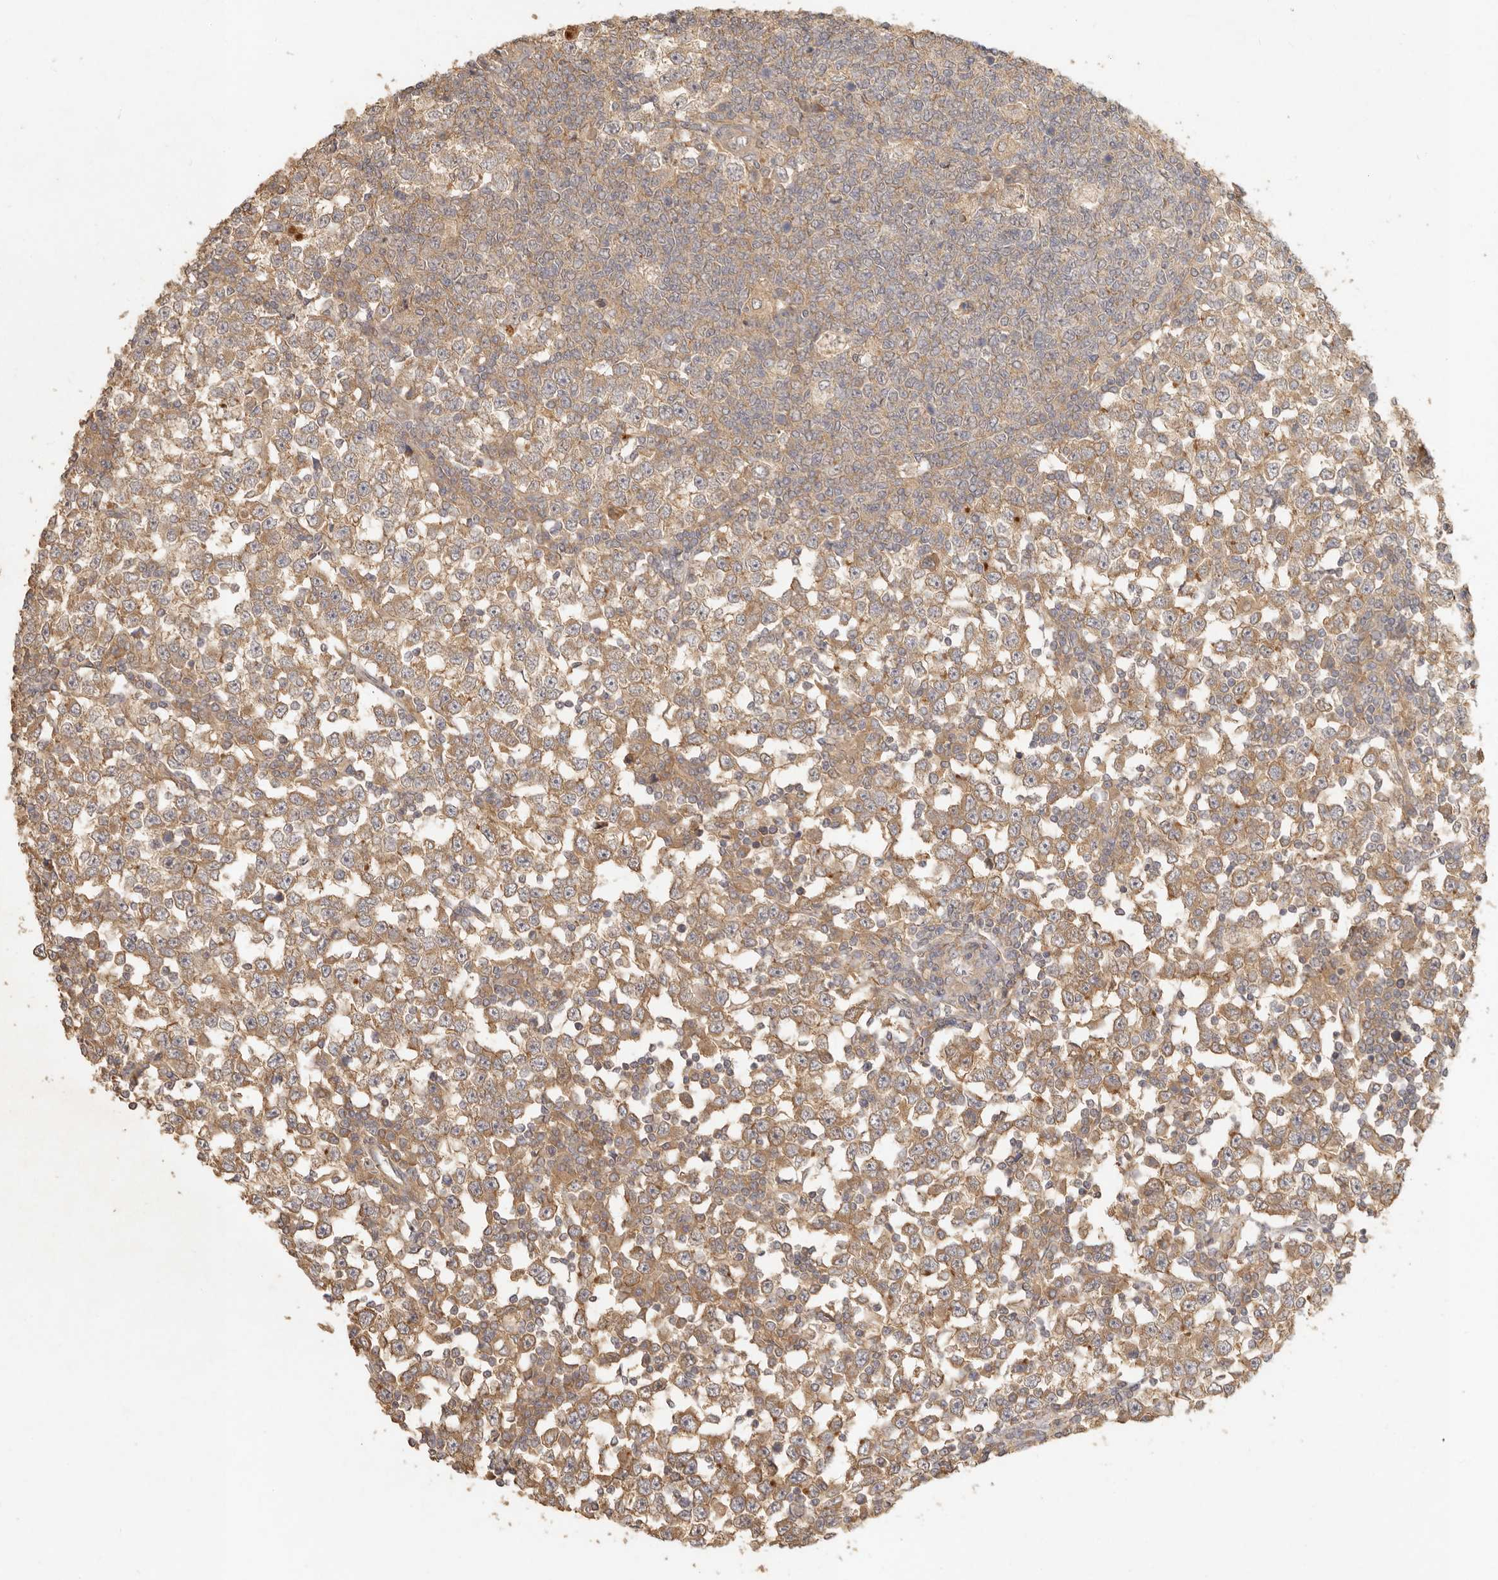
{"staining": {"intensity": "moderate", "quantity": ">75%", "location": "cytoplasmic/membranous"}, "tissue": "testis cancer", "cell_type": "Tumor cells", "image_type": "cancer", "snomed": [{"axis": "morphology", "description": "Seminoma, NOS"}, {"axis": "topography", "description": "Testis"}], "caption": "Protein analysis of seminoma (testis) tissue demonstrates moderate cytoplasmic/membranous staining in approximately >75% of tumor cells. The protein of interest is stained brown, and the nuclei are stained in blue (DAB (3,3'-diaminobenzidine) IHC with brightfield microscopy, high magnification).", "gene": "VIPR1", "patient": {"sex": "male", "age": 65}}